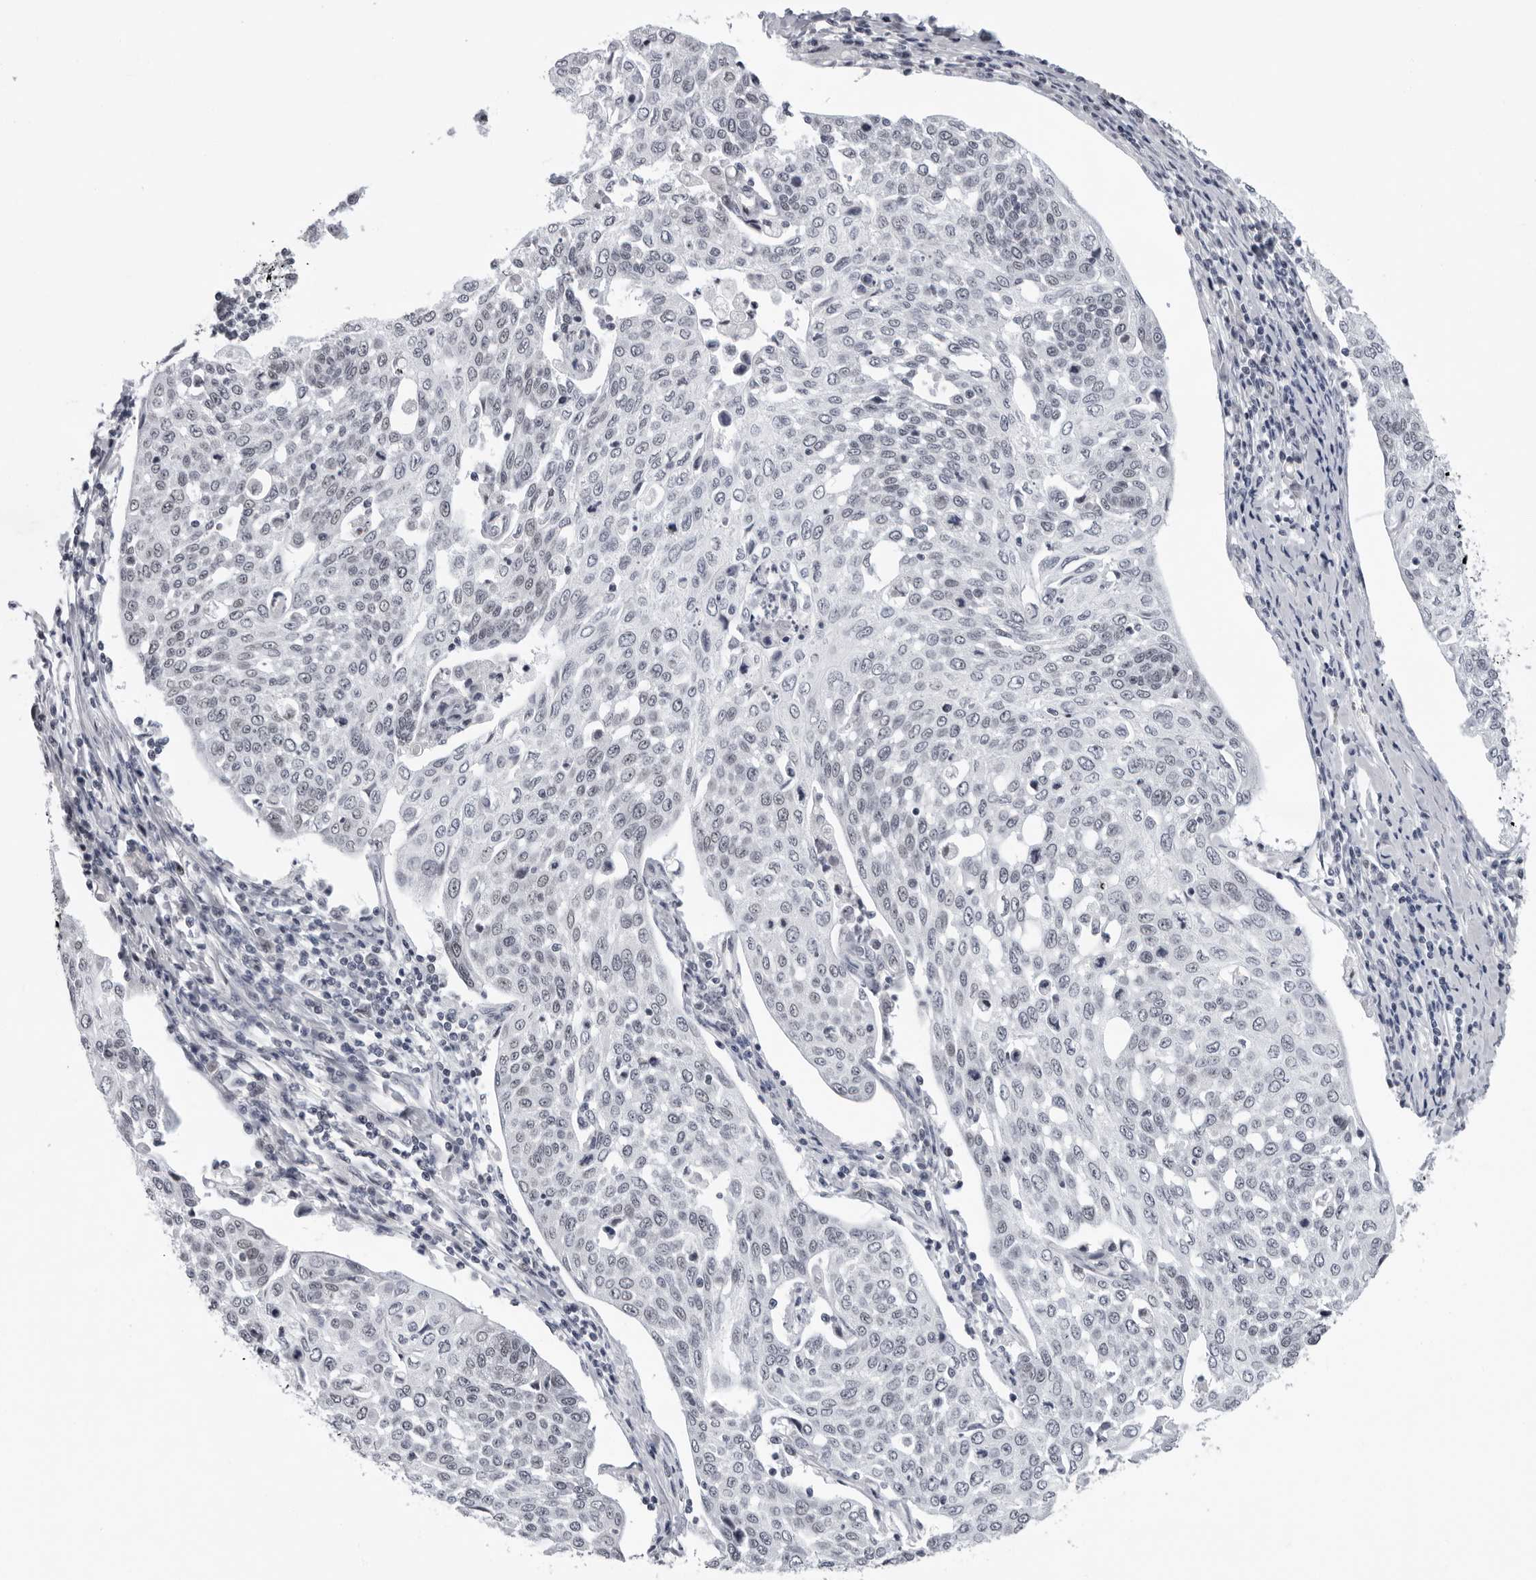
{"staining": {"intensity": "negative", "quantity": "none", "location": "none"}, "tissue": "cervical cancer", "cell_type": "Tumor cells", "image_type": "cancer", "snomed": [{"axis": "morphology", "description": "Squamous cell carcinoma, NOS"}, {"axis": "topography", "description": "Cervix"}], "caption": "The immunohistochemistry (IHC) image has no significant expression in tumor cells of squamous cell carcinoma (cervical) tissue.", "gene": "USP1", "patient": {"sex": "female", "age": 34}}